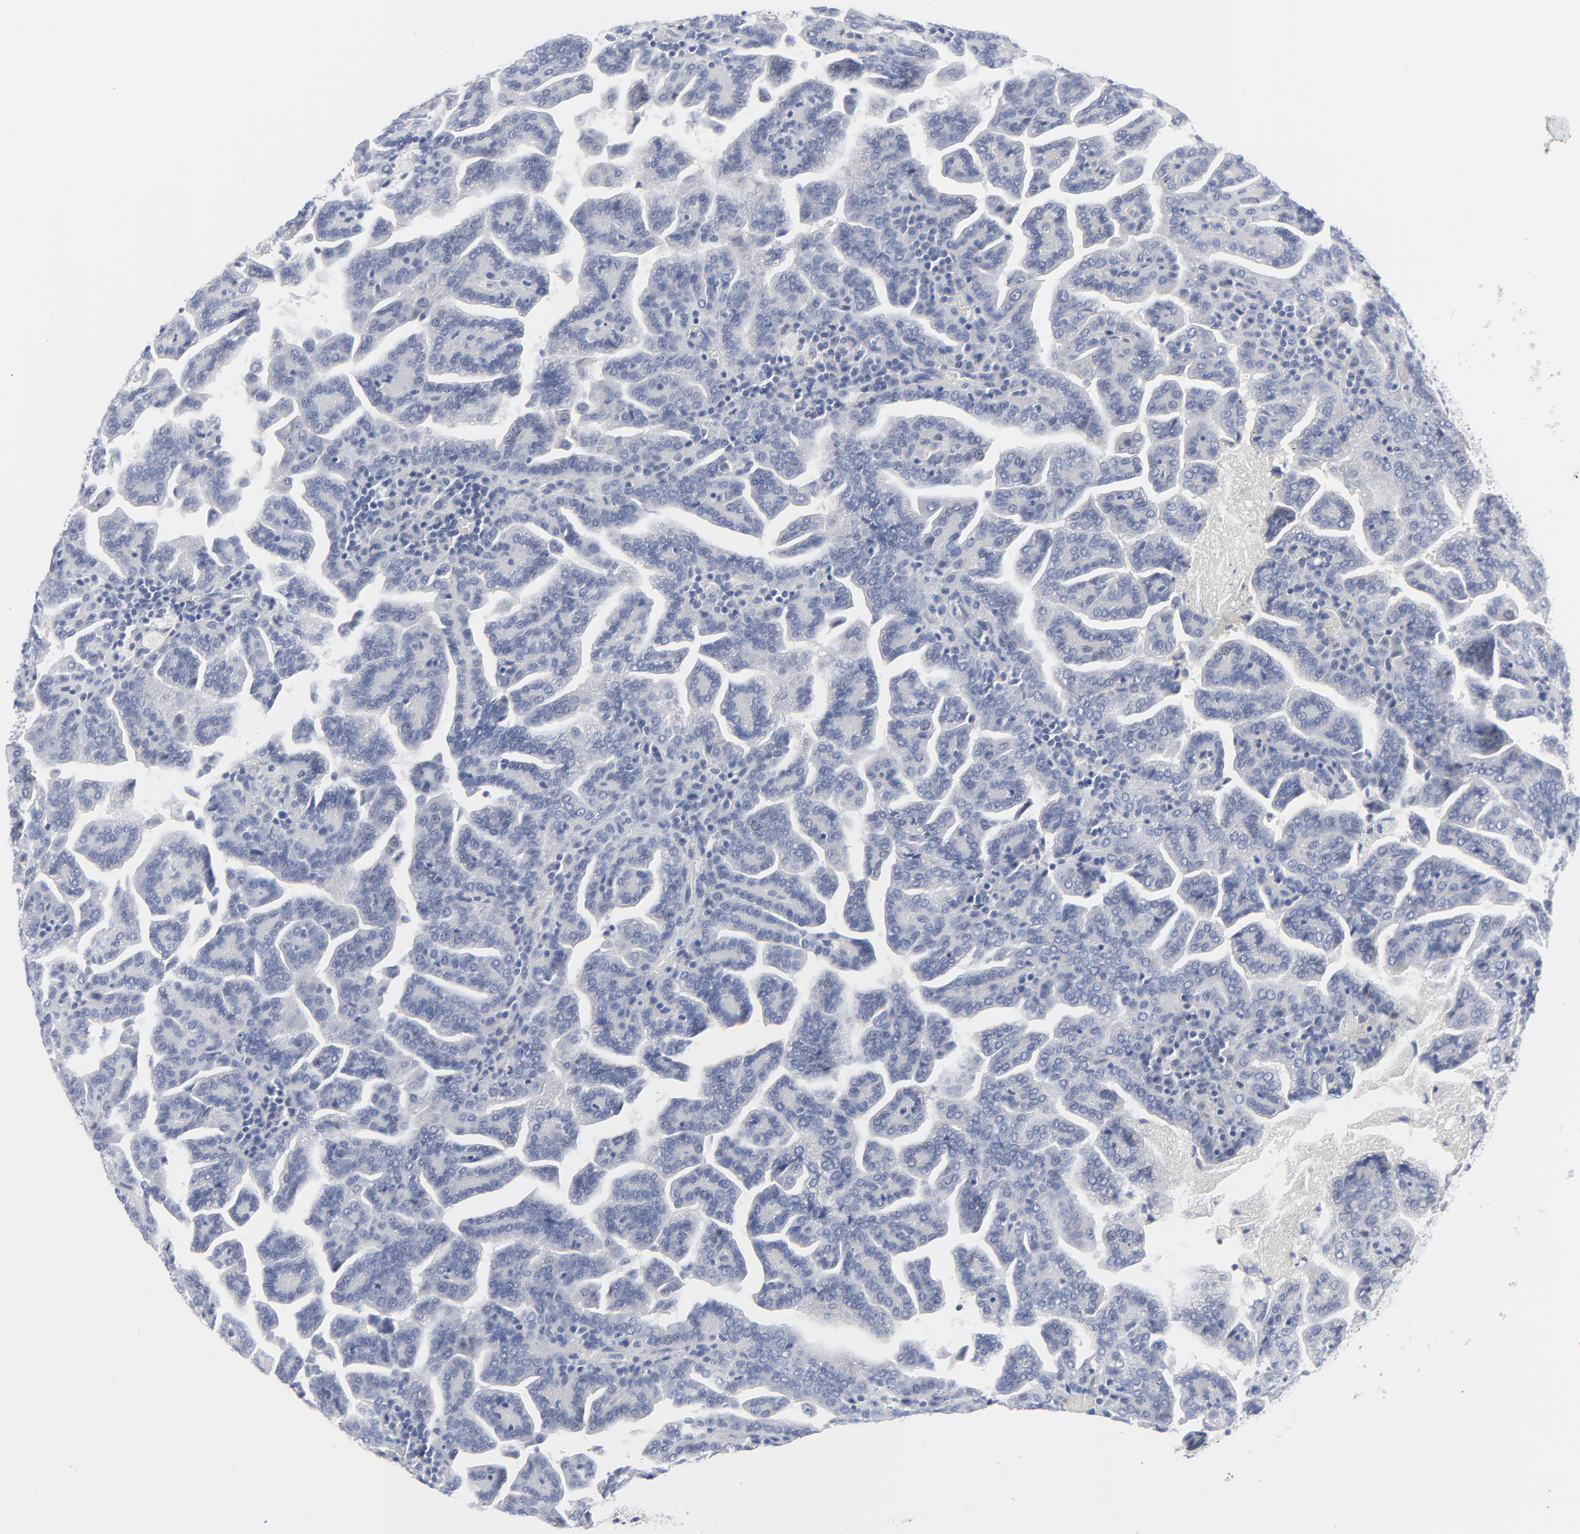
{"staining": {"intensity": "negative", "quantity": "none", "location": "none"}, "tissue": "renal cancer", "cell_type": "Tumor cells", "image_type": "cancer", "snomed": [{"axis": "morphology", "description": "Adenocarcinoma, NOS"}, {"axis": "topography", "description": "Kidney"}], "caption": "The immunohistochemistry histopathology image has no significant expression in tumor cells of renal cancer tissue.", "gene": "CLEC4G", "patient": {"sex": "male", "age": 61}}